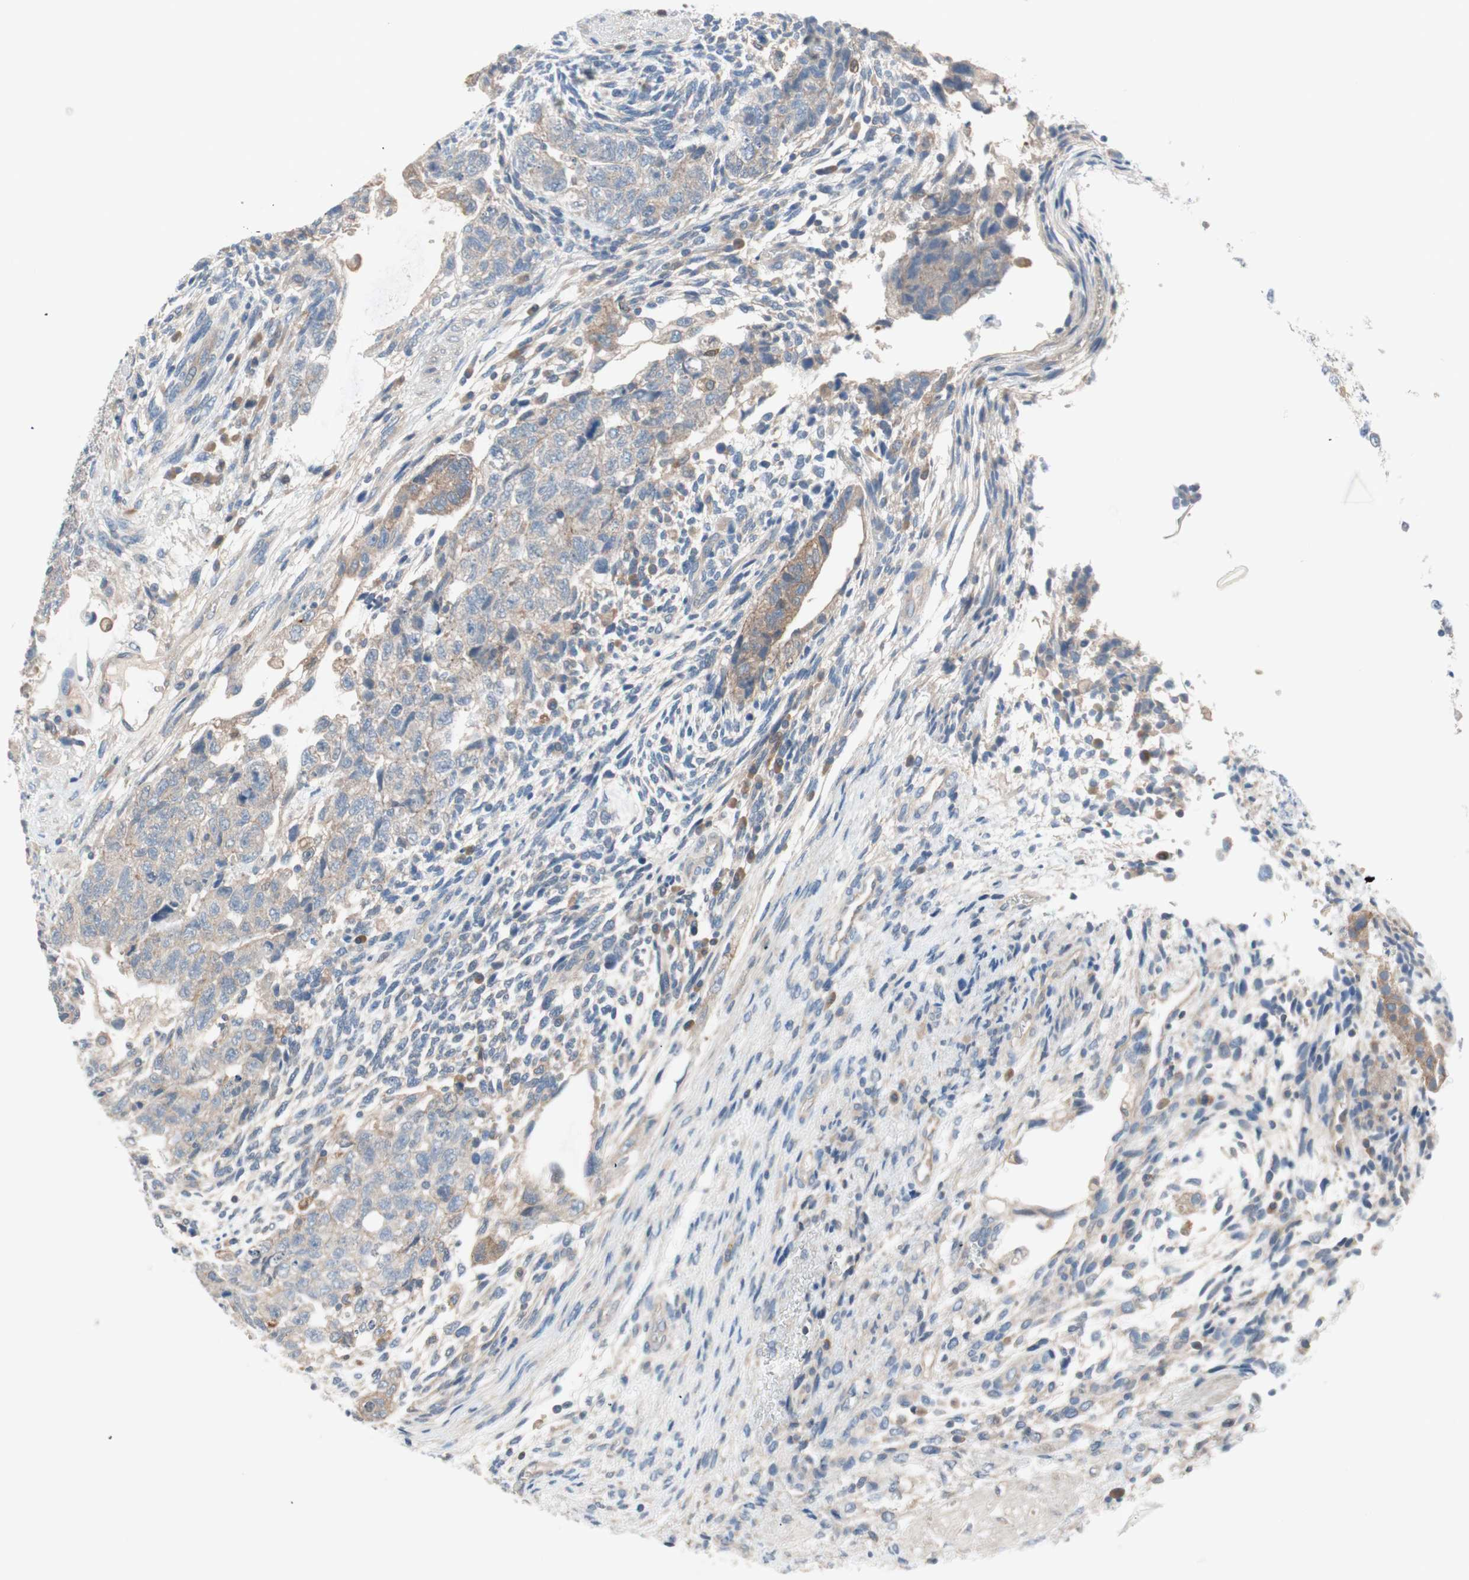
{"staining": {"intensity": "weak", "quantity": "25%-75%", "location": "cytoplasmic/membranous"}, "tissue": "testis cancer", "cell_type": "Tumor cells", "image_type": "cancer", "snomed": [{"axis": "morphology", "description": "Normal tissue, NOS"}, {"axis": "morphology", "description": "Carcinoma, Embryonal, NOS"}, {"axis": "topography", "description": "Testis"}], "caption": "Immunohistochemistry (IHC) of human testis cancer shows low levels of weak cytoplasmic/membranous expression in about 25%-75% of tumor cells.", "gene": "GLUL", "patient": {"sex": "male", "age": 36}}